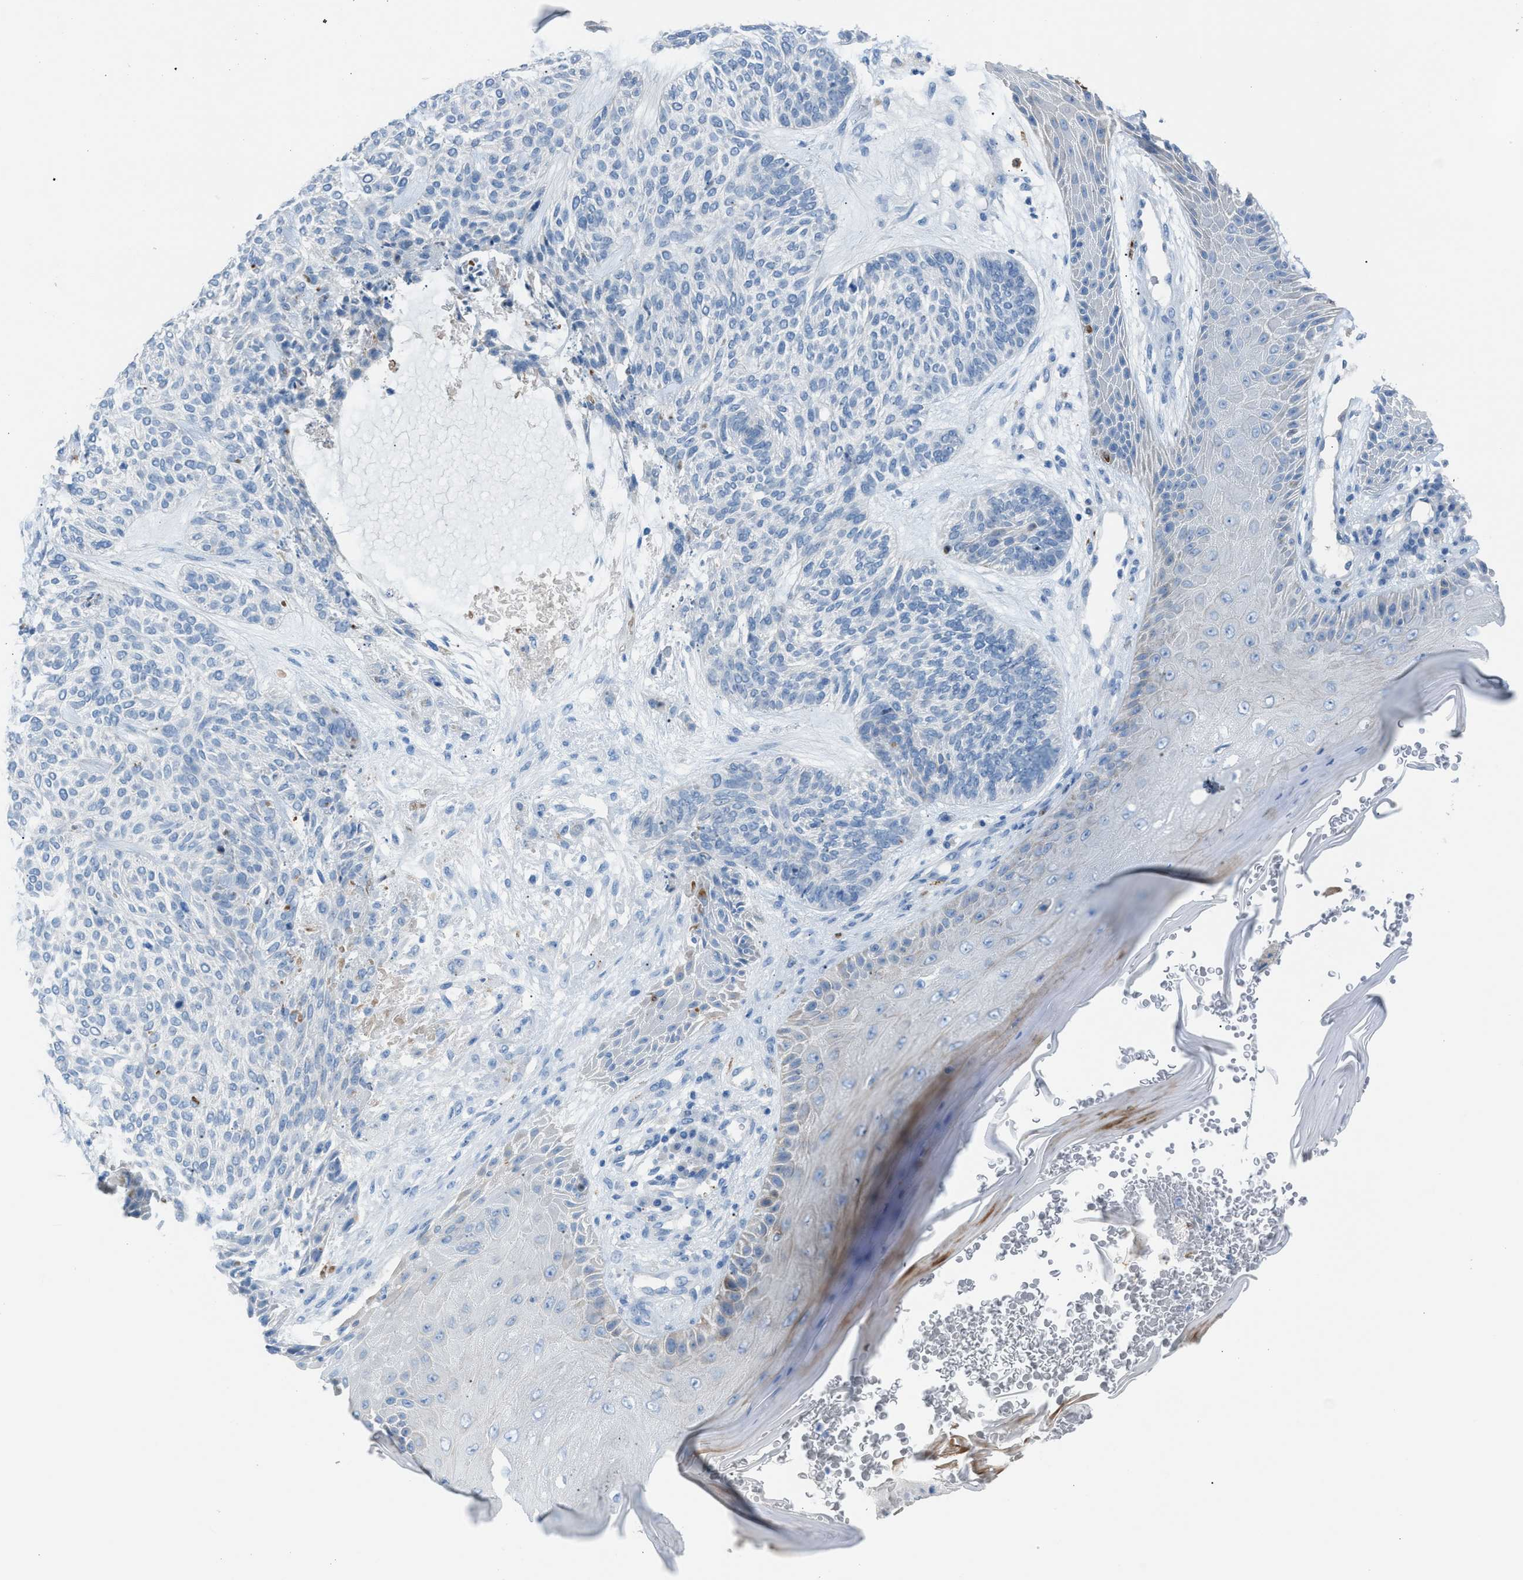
{"staining": {"intensity": "negative", "quantity": "none", "location": "none"}, "tissue": "skin cancer", "cell_type": "Tumor cells", "image_type": "cancer", "snomed": [{"axis": "morphology", "description": "Basal cell carcinoma"}, {"axis": "topography", "description": "Skin"}], "caption": "This is an IHC histopathology image of basal cell carcinoma (skin). There is no staining in tumor cells.", "gene": "CLEC10A", "patient": {"sex": "male", "age": 55}}